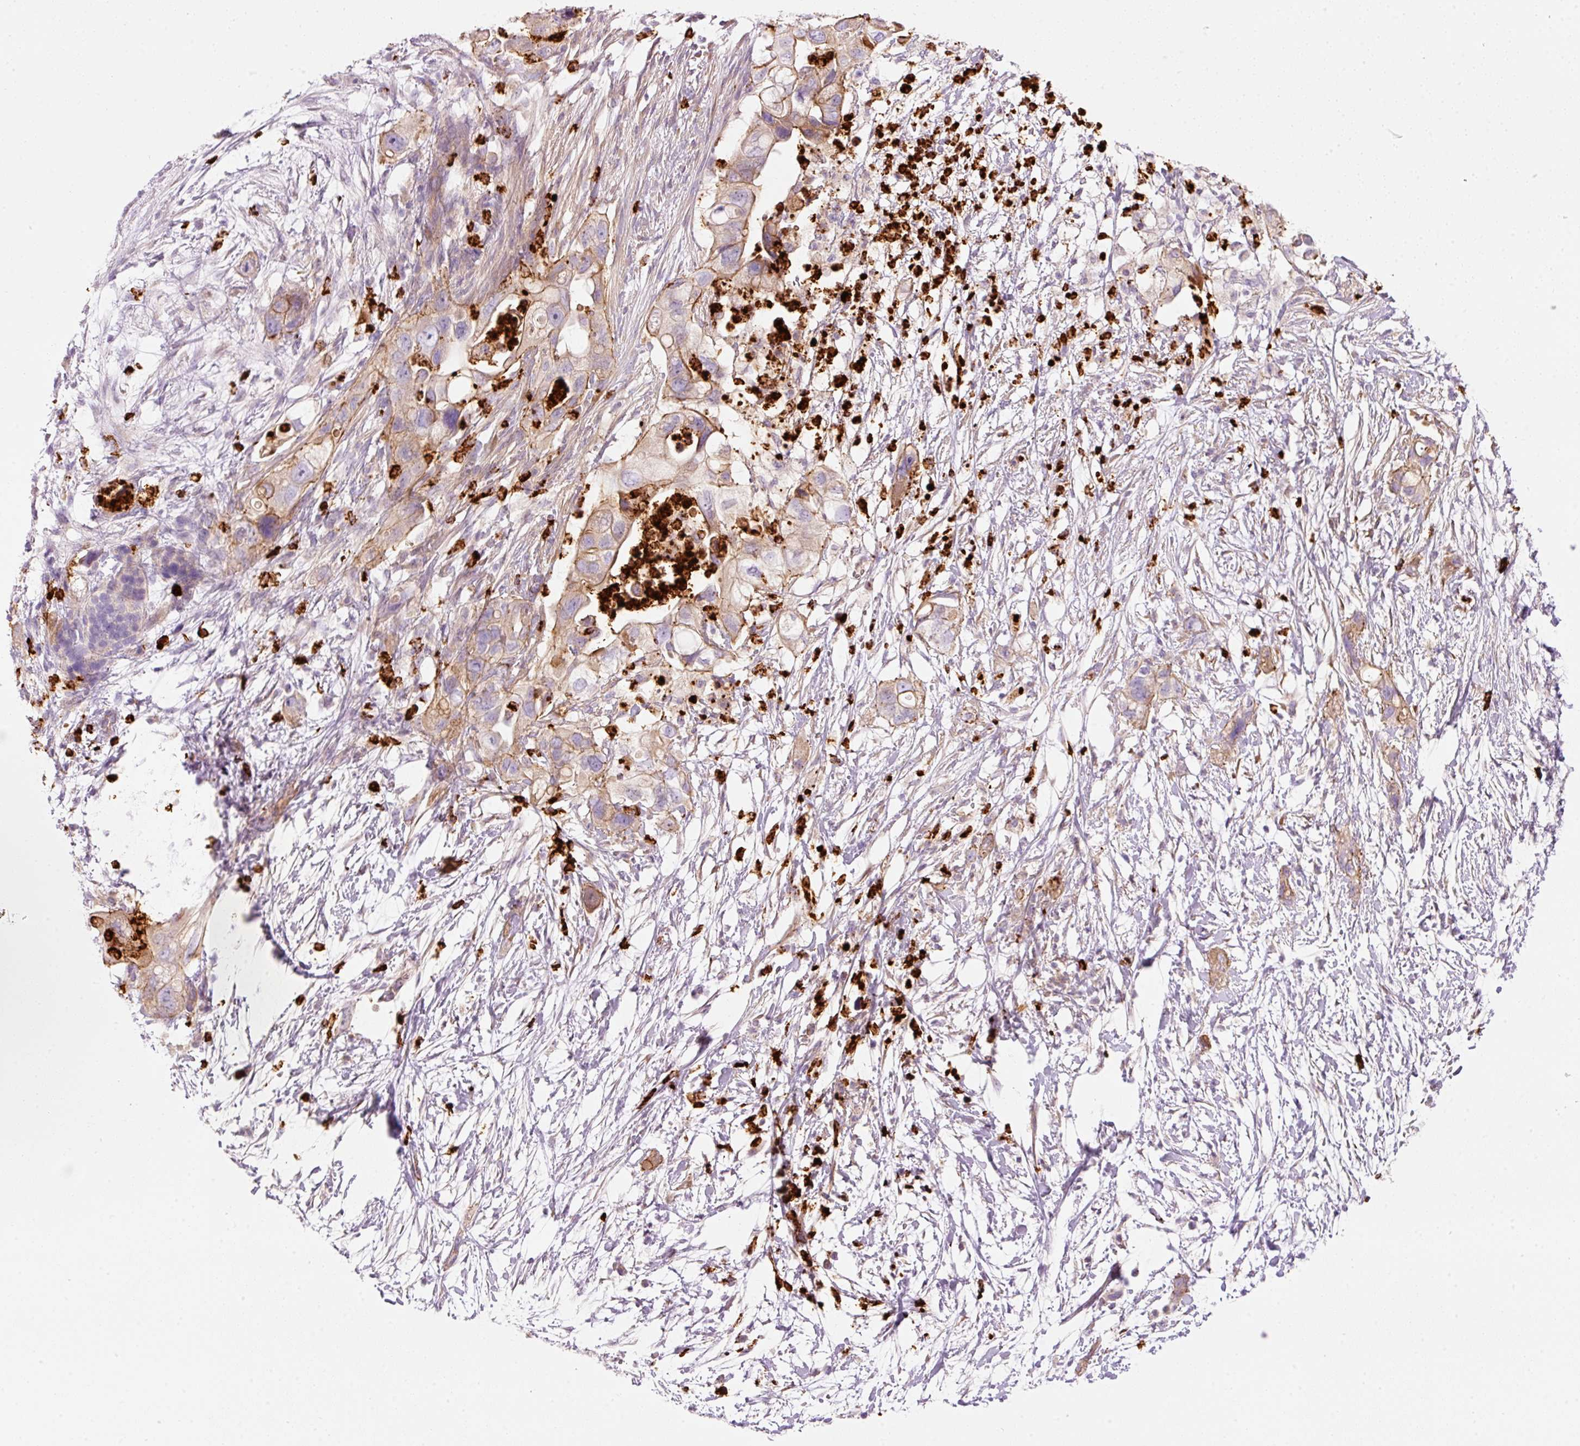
{"staining": {"intensity": "moderate", "quantity": "<25%", "location": "cytoplasmic/membranous"}, "tissue": "pancreatic cancer", "cell_type": "Tumor cells", "image_type": "cancer", "snomed": [{"axis": "morphology", "description": "Adenocarcinoma, NOS"}, {"axis": "topography", "description": "Pancreas"}], "caption": "Brown immunohistochemical staining in adenocarcinoma (pancreatic) reveals moderate cytoplasmic/membranous expression in about <25% of tumor cells. The staining is performed using DAB (3,3'-diaminobenzidine) brown chromogen to label protein expression. The nuclei are counter-stained blue using hematoxylin.", "gene": "MAP3K3", "patient": {"sex": "female", "age": 72}}